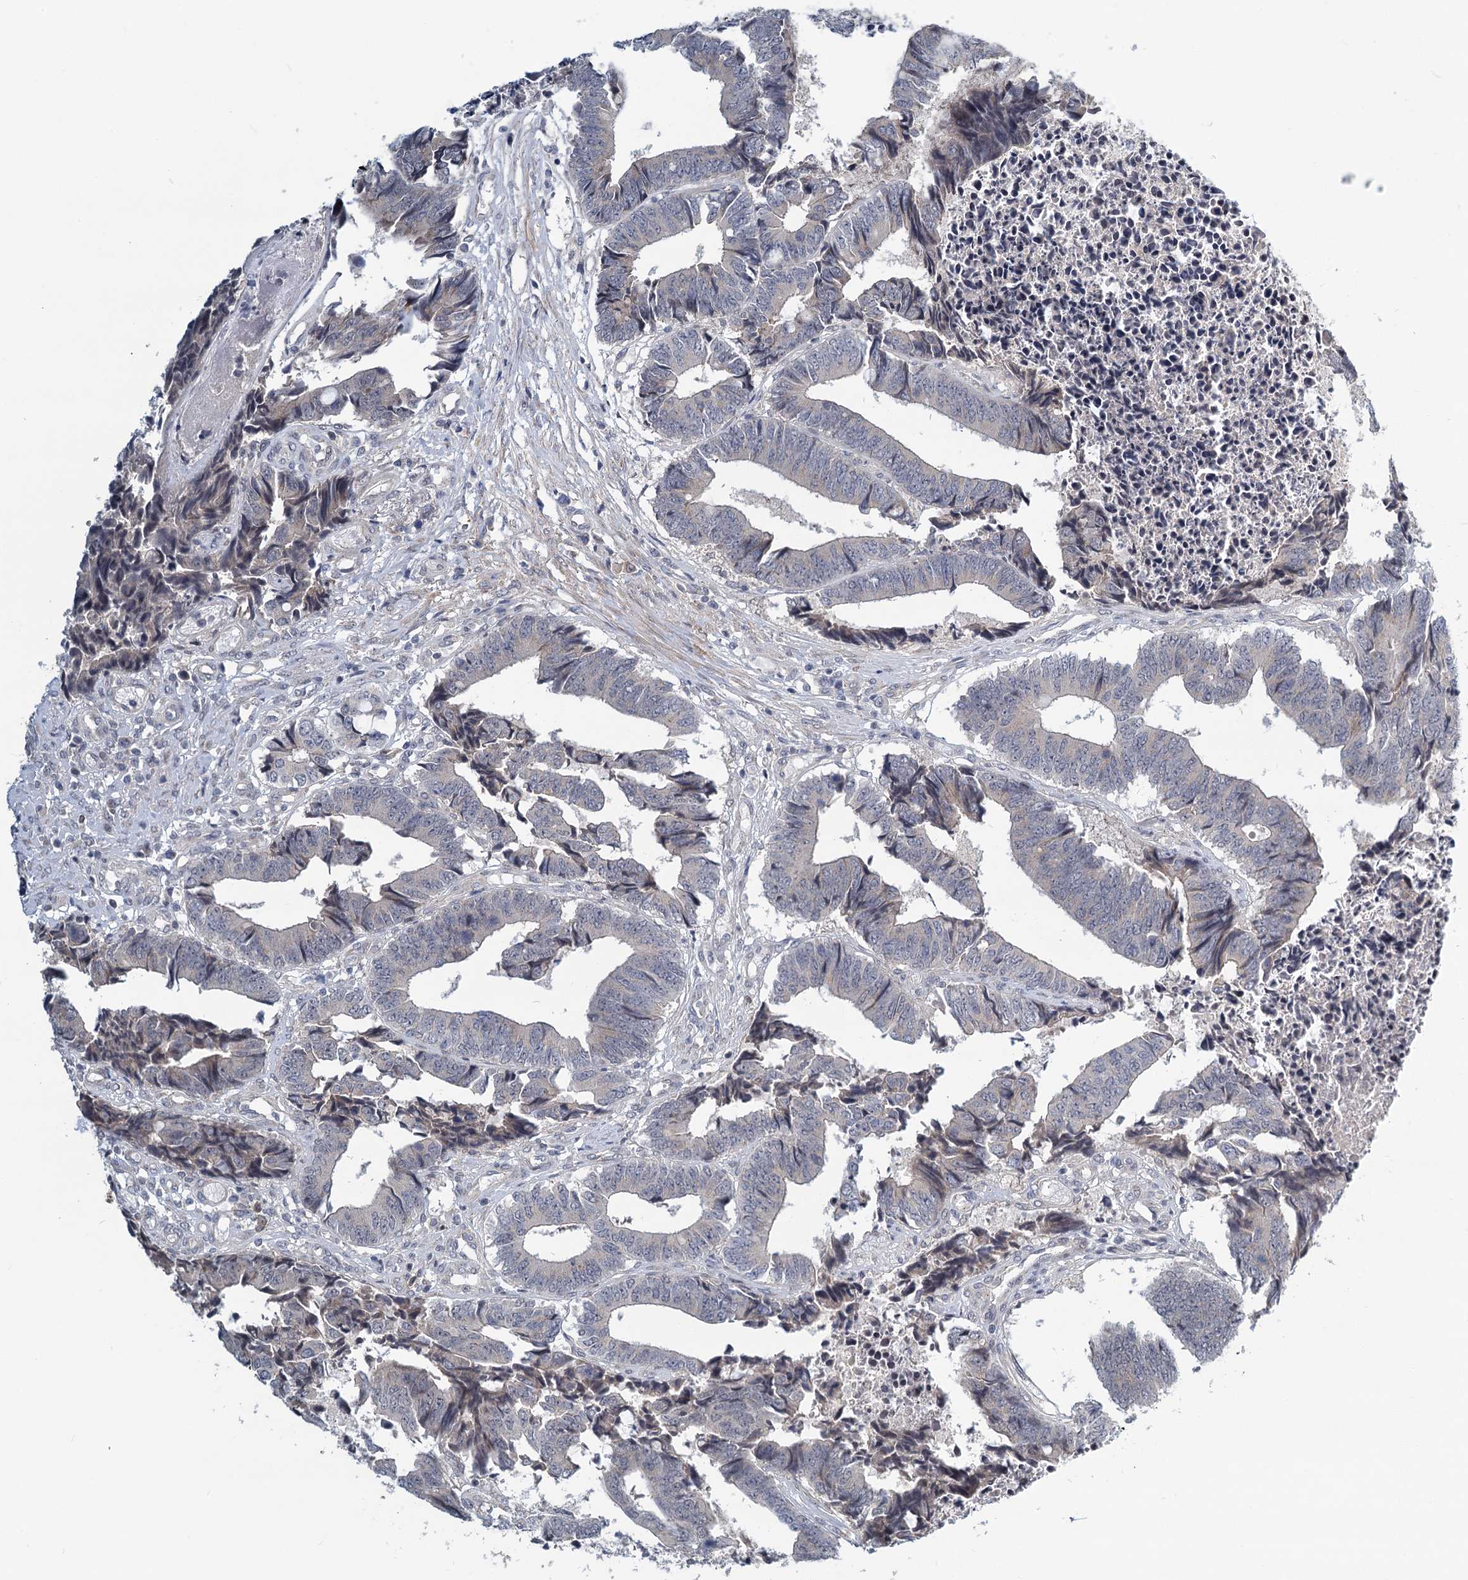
{"staining": {"intensity": "negative", "quantity": "none", "location": "none"}, "tissue": "colorectal cancer", "cell_type": "Tumor cells", "image_type": "cancer", "snomed": [{"axis": "morphology", "description": "Adenocarcinoma, NOS"}, {"axis": "topography", "description": "Rectum"}], "caption": "Tumor cells show no significant staining in colorectal cancer (adenocarcinoma).", "gene": "STAP1", "patient": {"sex": "male", "age": 84}}